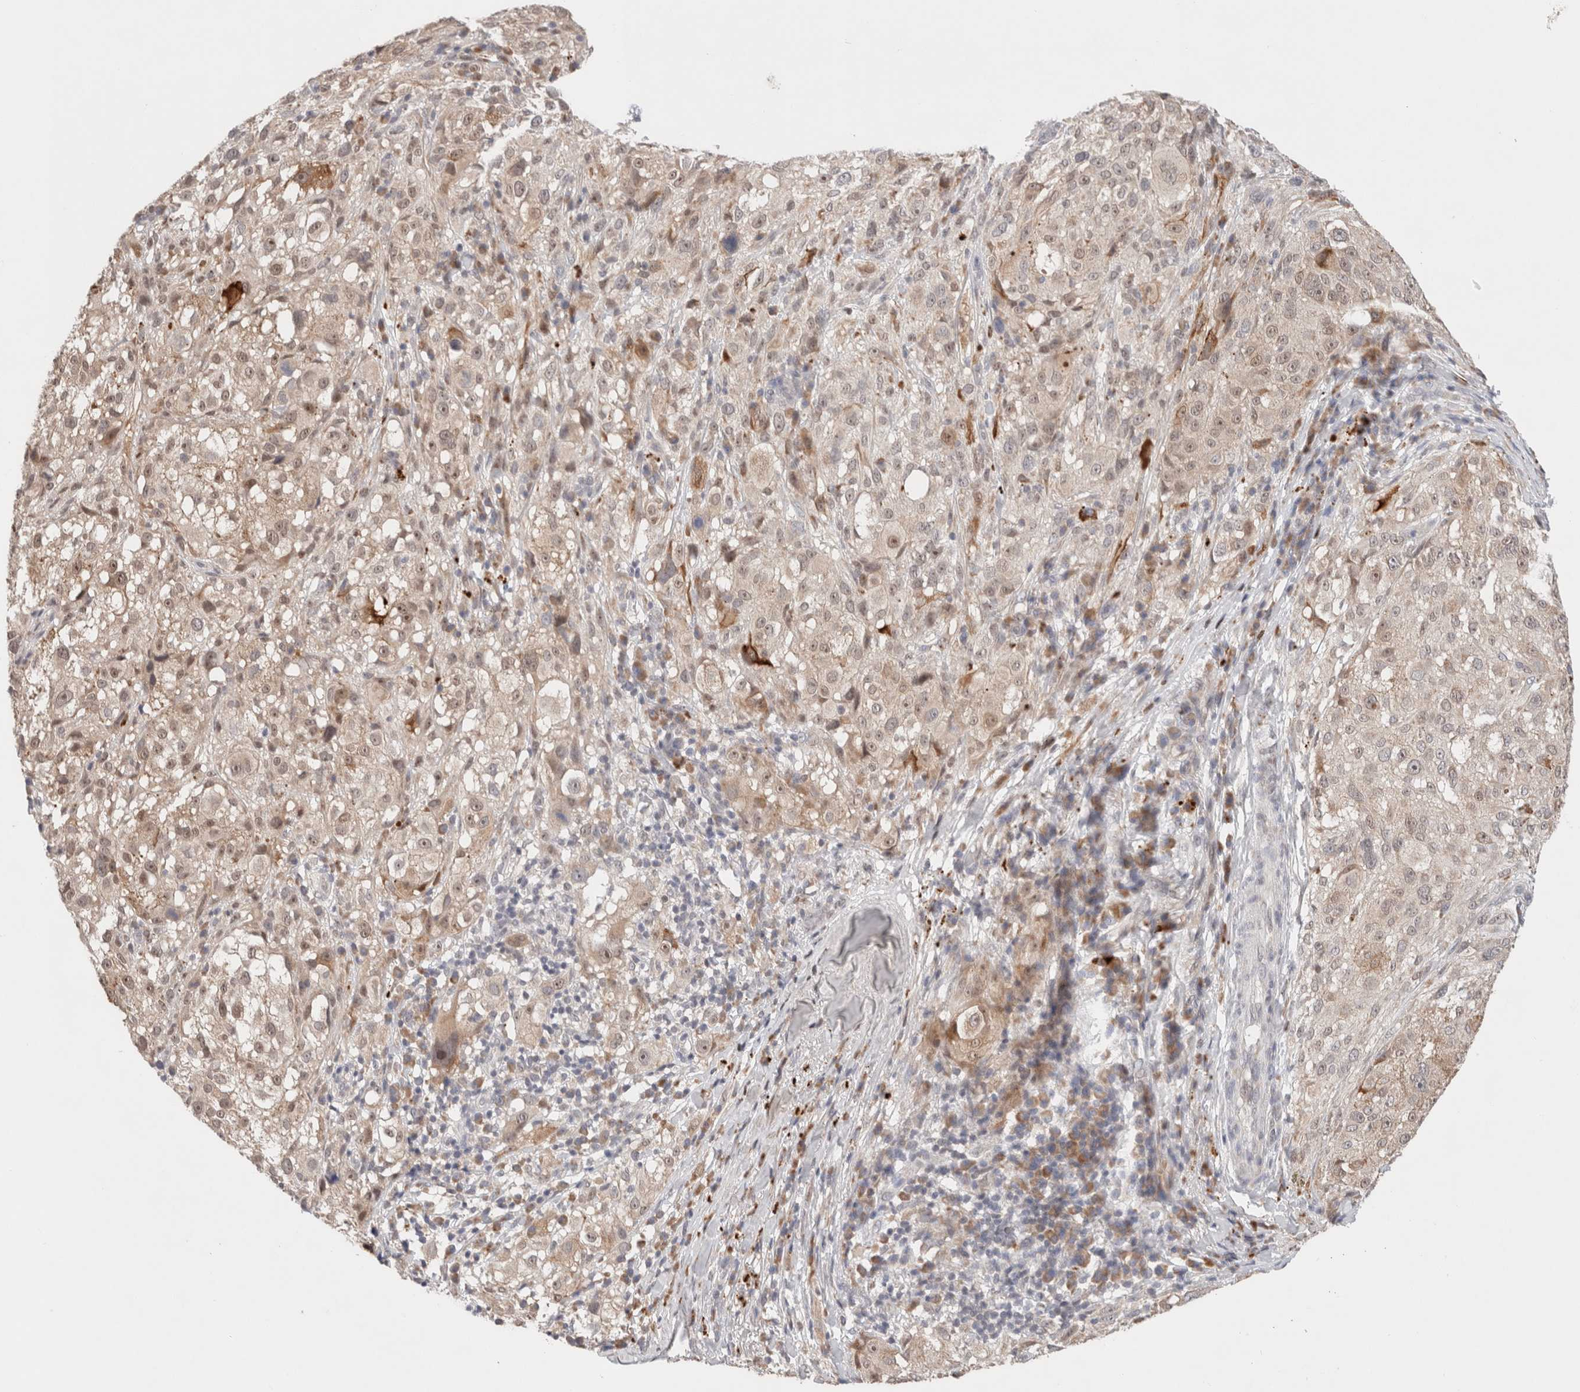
{"staining": {"intensity": "weak", "quantity": "25%-75%", "location": "nuclear"}, "tissue": "melanoma", "cell_type": "Tumor cells", "image_type": "cancer", "snomed": [{"axis": "morphology", "description": "Necrosis, NOS"}, {"axis": "morphology", "description": "Malignant melanoma, NOS"}, {"axis": "topography", "description": "Skin"}], "caption": "An image of human melanoma stained for a protein shows weak nuclear brown staining in tumor cells. (brown staining indicates protein expression, while blue staining denotes nuclei).", "gene": "ERI3", "patient": {"sex": "female", "age": 87}}